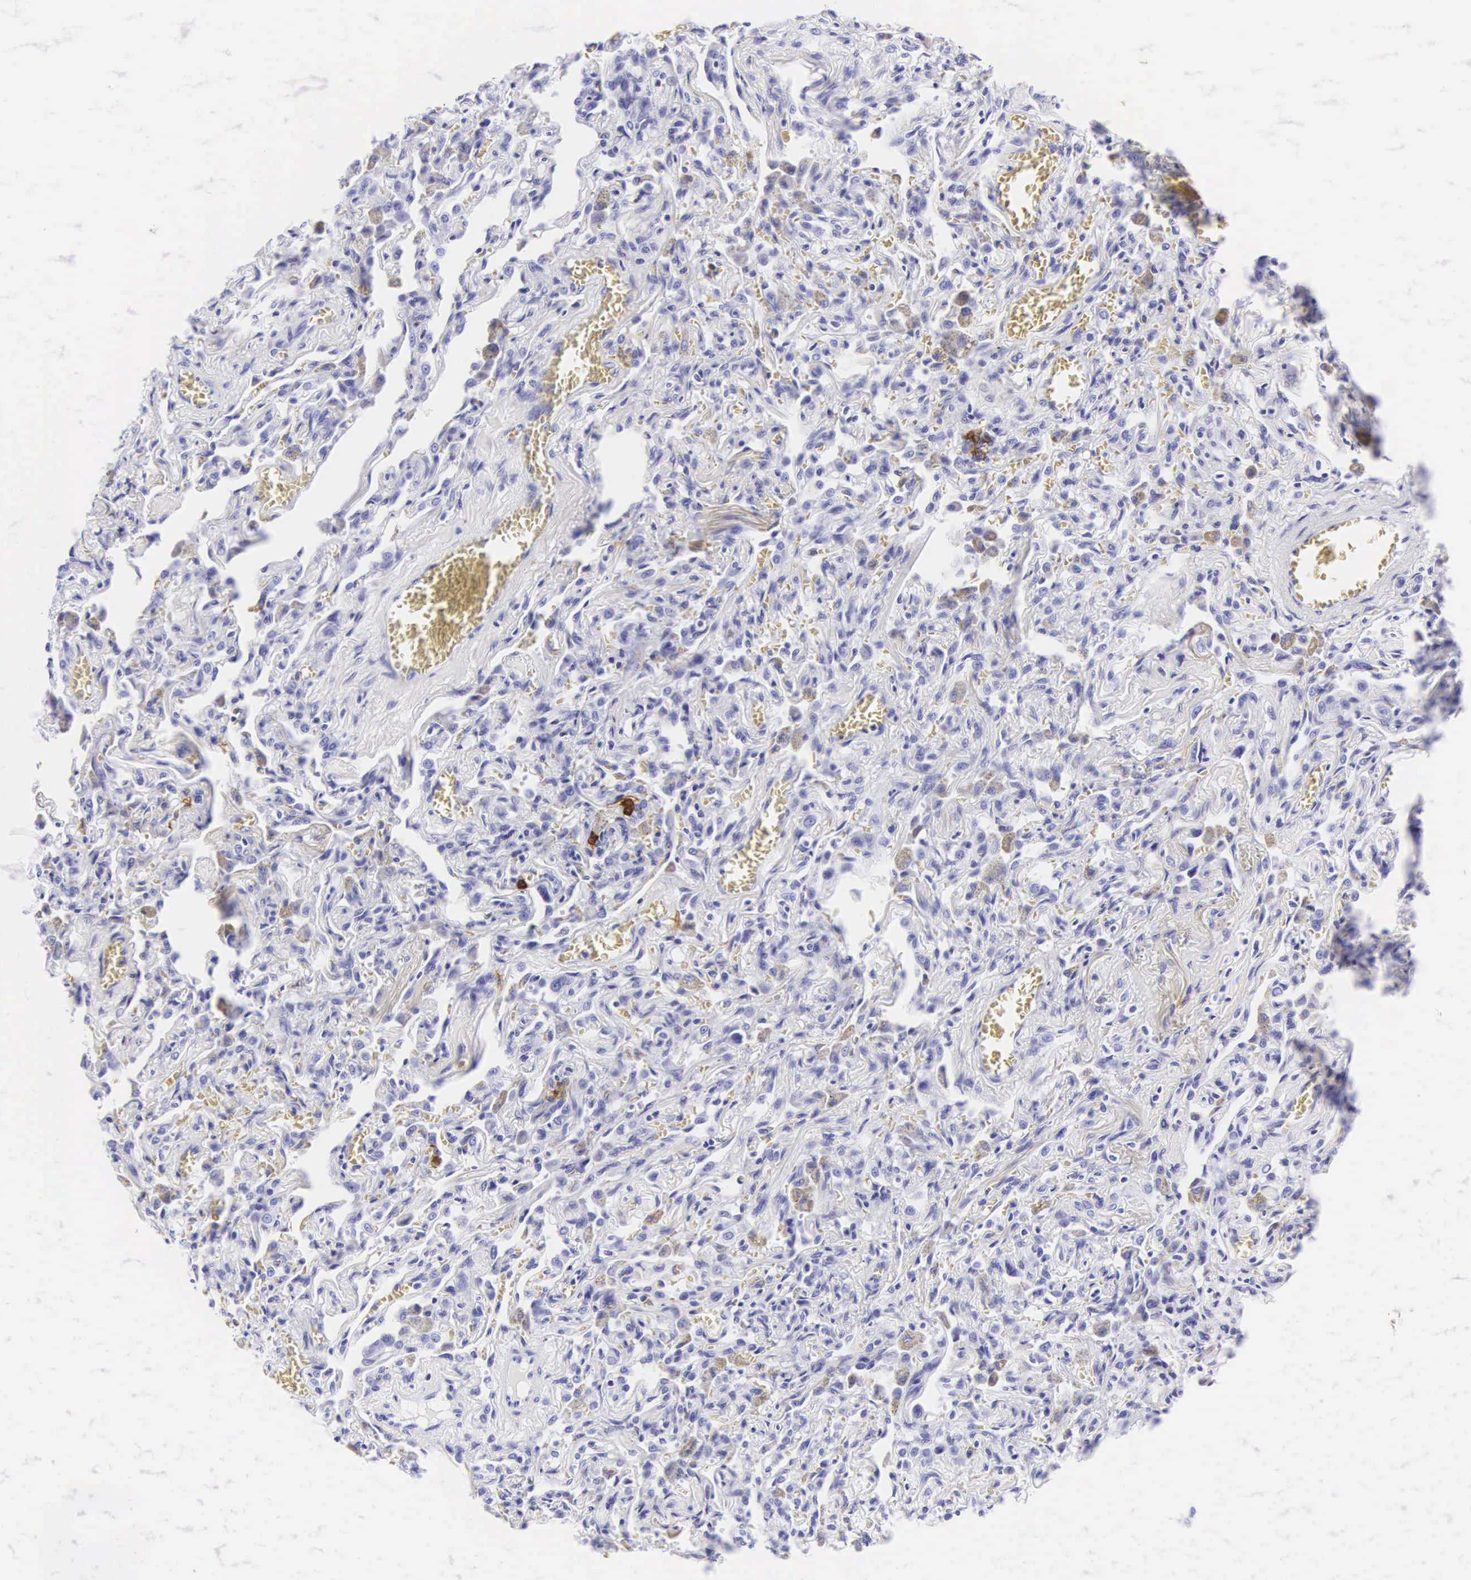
{"staining": {"intensity": "negative", "quantity": "none", "location": "none"}, "tissue": "lung", "cell_type": "Alveolar cells", "image_type": "normal", "snomed": [{"axis": "morphology", "description": "Normal tissue, NOS"}, {"axis": "topography", "description": "Lung"}], "caption": "IHC image of unremarkable lung: human lung stained with DAB (3,3'-diaminobenzidine) exhibits no significant protein expression in alveolar cells.", "gene": "CD1A", "patient": {"sex": "male", "age": 73}}